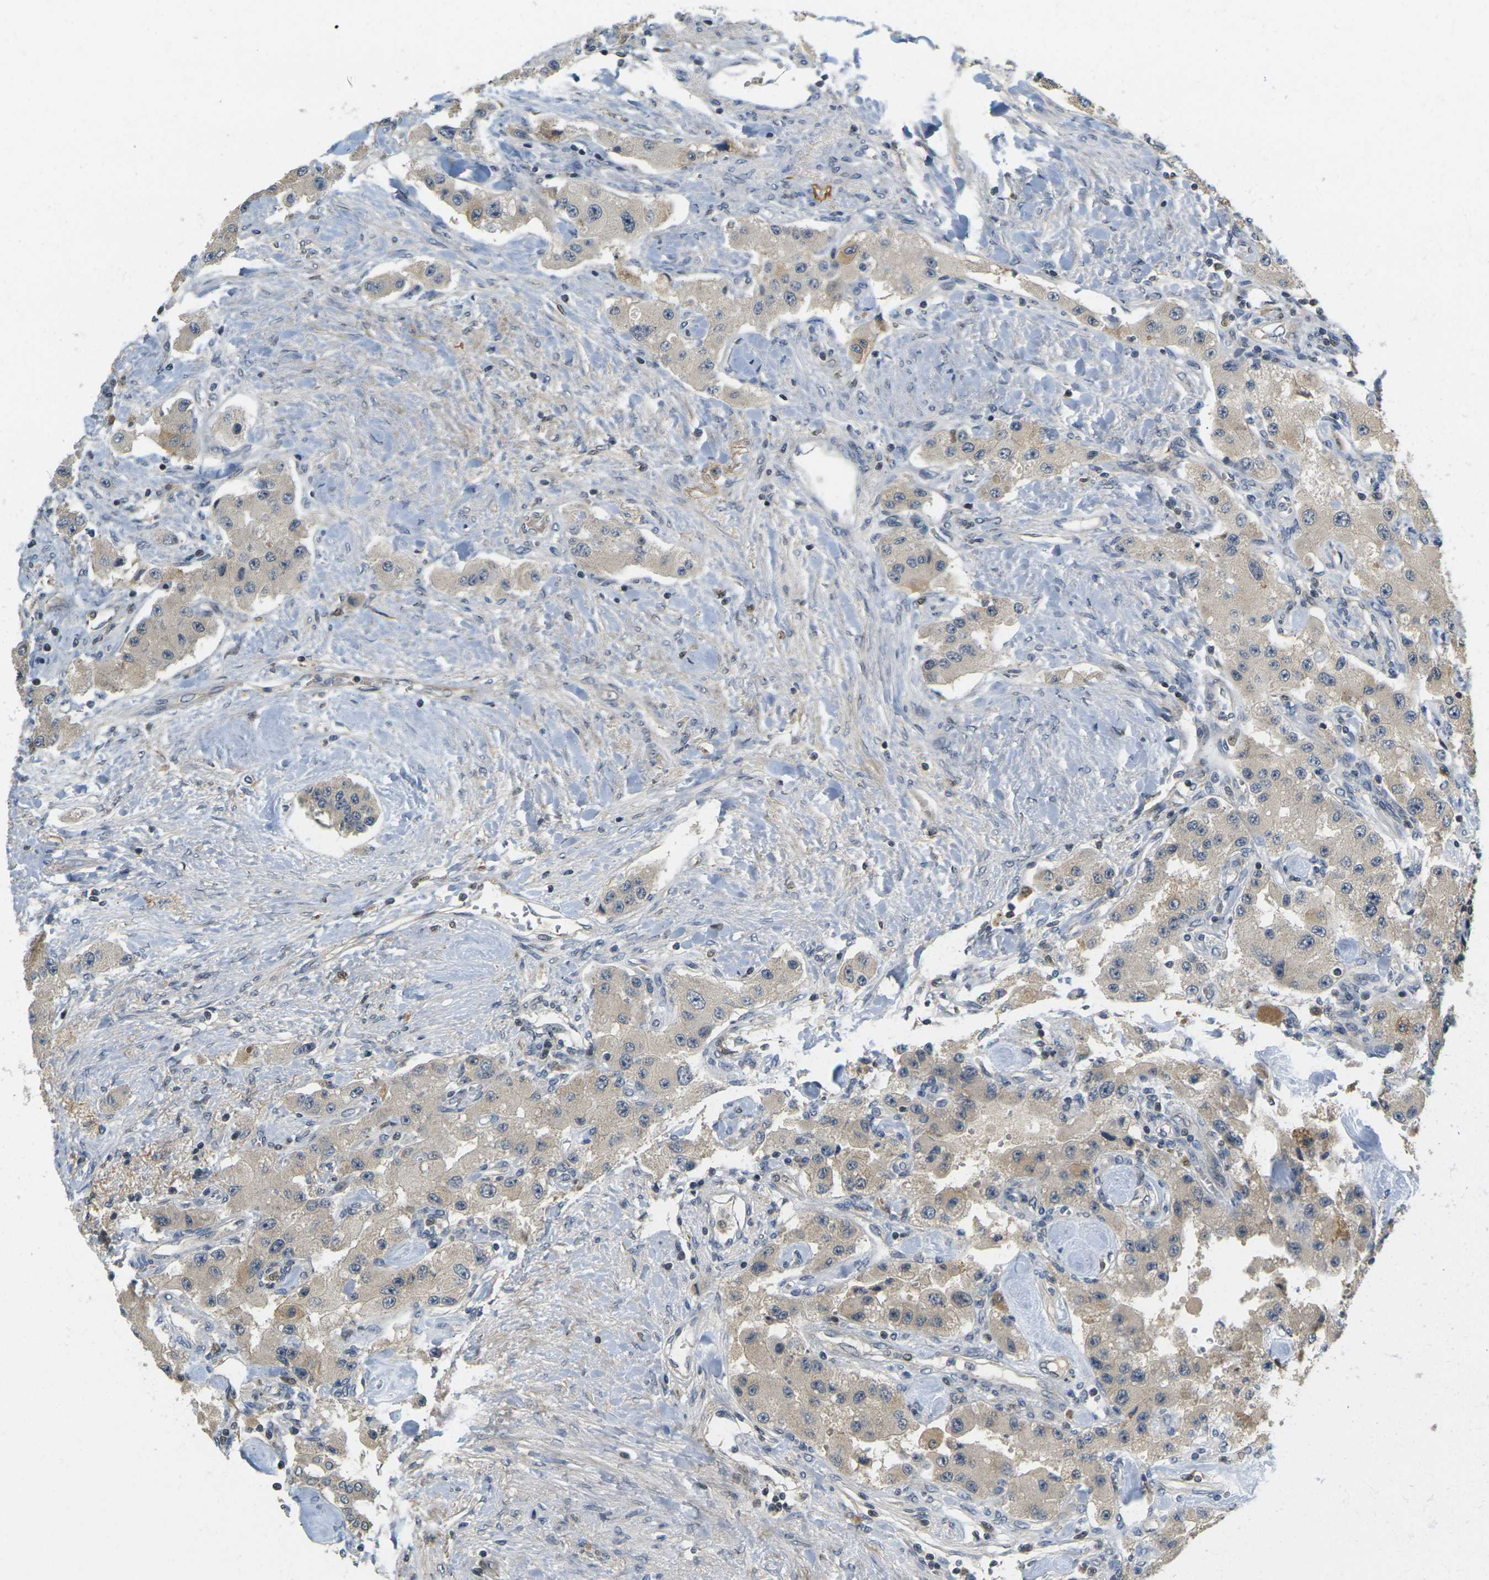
{"staining": {"intensity": "weak", "quantity": ">75%", "location": "cytoplasmic/membranous"}, "tissue": "carcinoid", "cell_type": "Tumor cells", "image_type": "cancer", "snomed": [{"axis": "morphology", "description": "Carcinoid, malignant, NOS"}, {"axis": "topography", "description": "Pancreas"}], "caption": "Immunohistochemical staining of human carcinoid exhibits low levels of weak cytoplasmic/membranous staining in about >75% of tumor cells.", "gene": "KLHL8", "patient": {"sex": "male", "age": 41}}